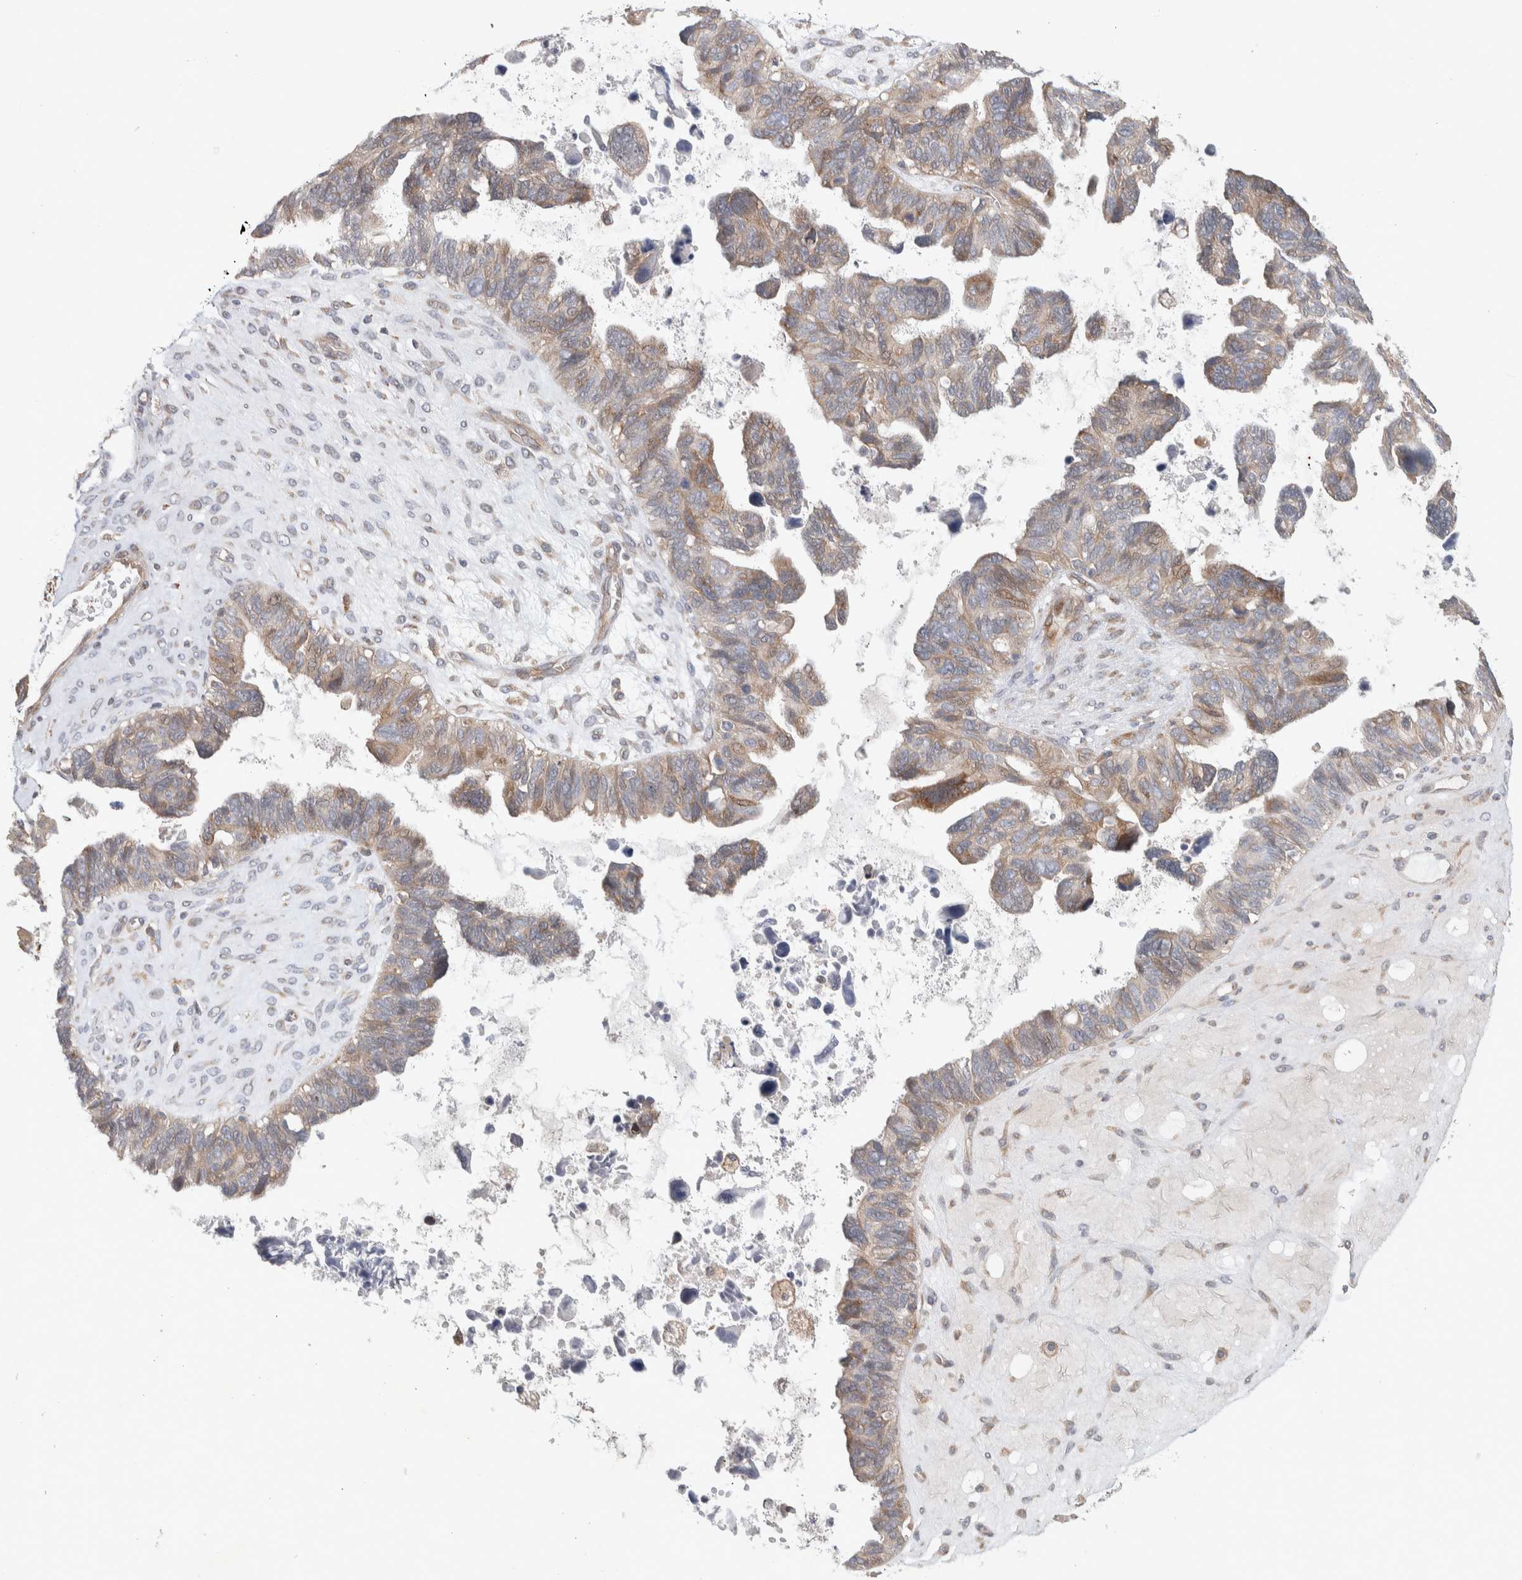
{"staining": {"intensity": "weak", "quantity": ">75%", "location": "cytoplasmic/membranous"}, "tissue": "ovarian cancer", "cell_type": "Tumor cells", "image_type": "cancer", "snomed": [{"axis": "morphology", "description": "Cystadenocarcinoma, serous, NOS"}, {"axis": "topography", "description": "Ovary"}], "caption": "The immunohistochemical stain labels weak cytoplasmic/membranous expression in tumor cells of ovarian cancer tissue.", "gene": "ADCY8", "patient": {"sex": "female", "age": 79}}